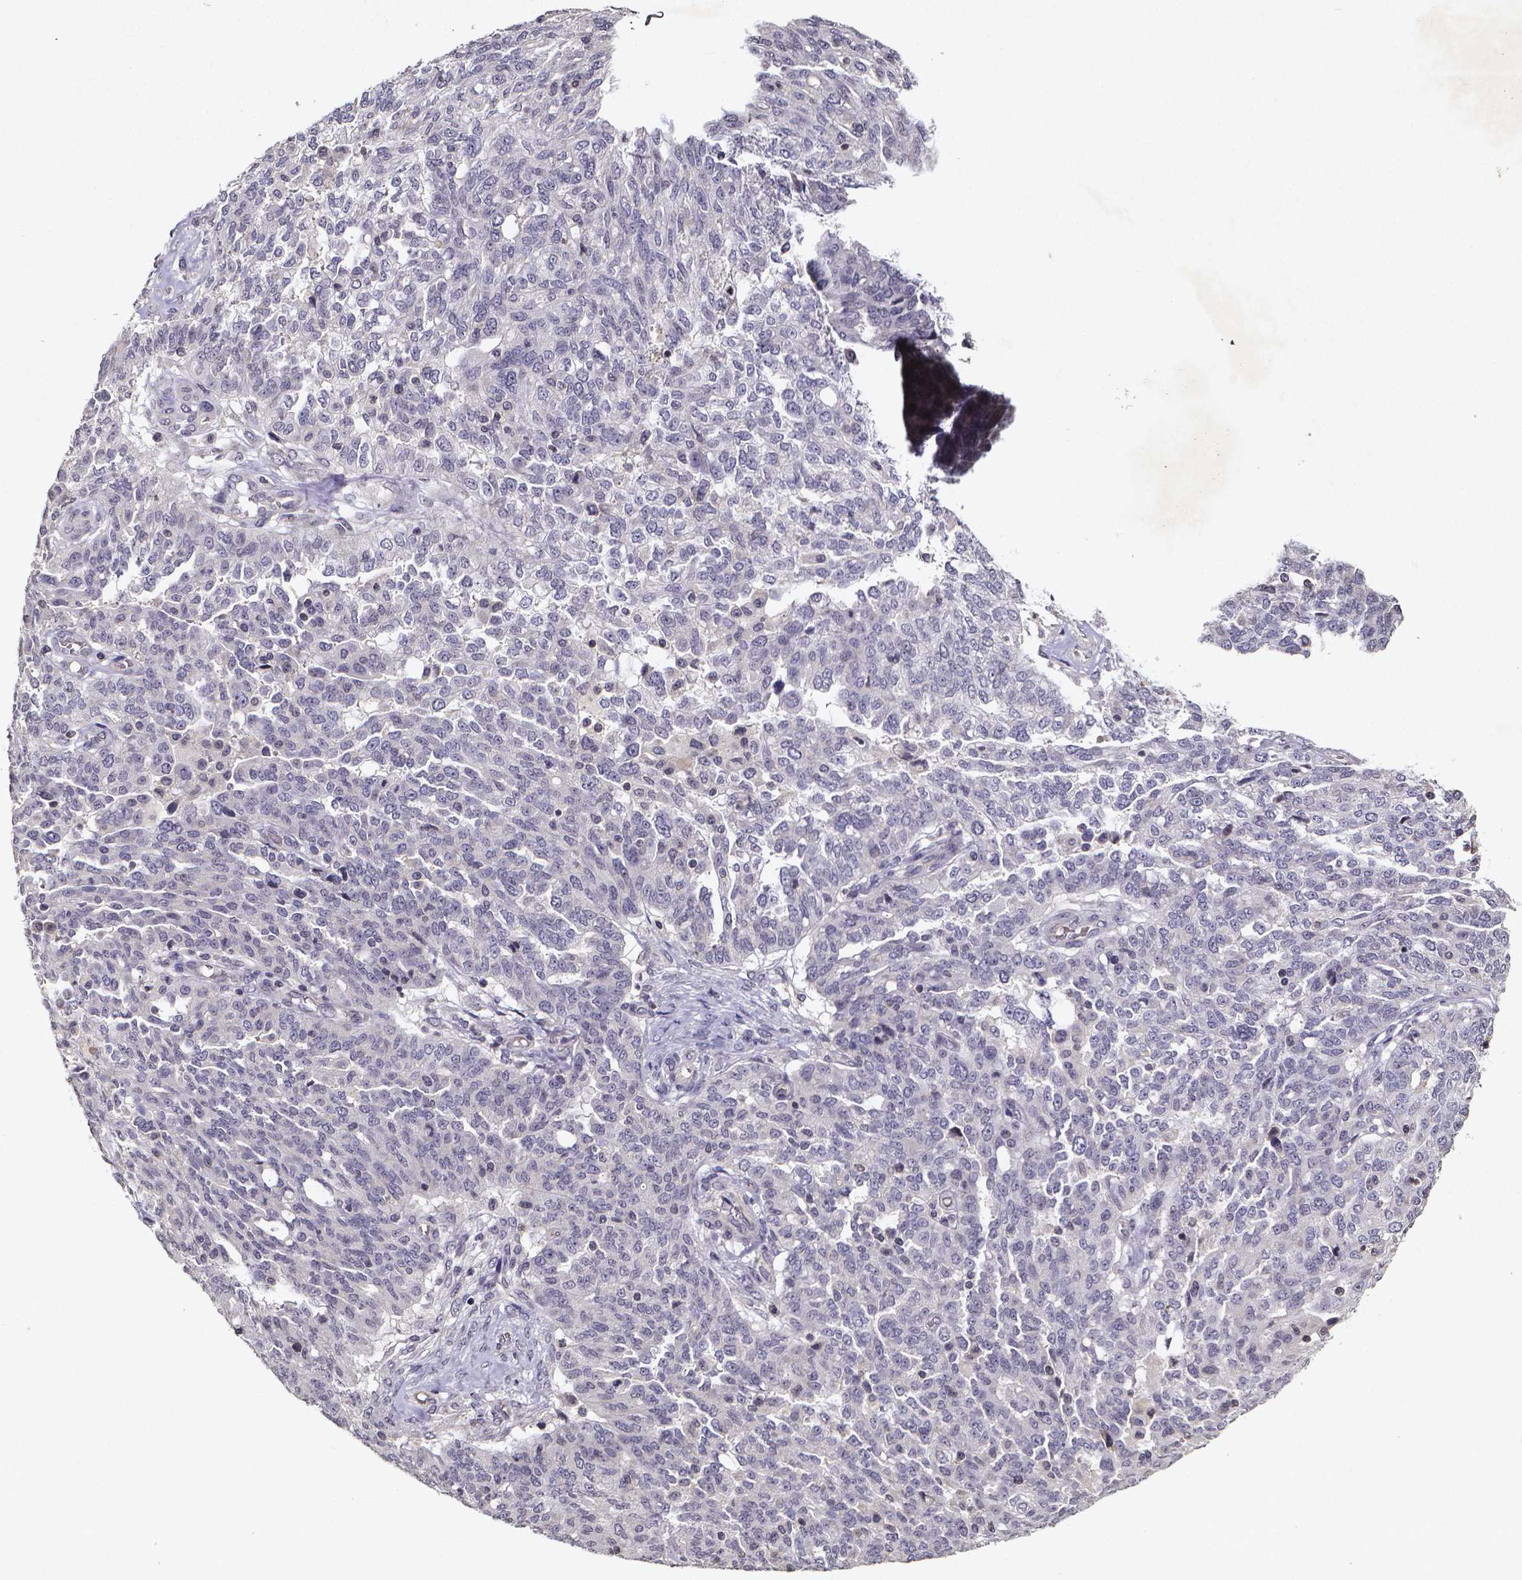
{"staining": {"intensity": "negative", "quantity": "none", "location": "none"}, "tissue": "ovarian cancer", "cell_type": "Tumor cells", "image_type": "cancer", "snomed": [{"axis": "morphology", "description": "Cystadenocarcinoma, serous, NOS"}, {"axis": "topography", "description": "Ovary"}], "caption": "Image shows no significant protein staining in tumor cells of serous cystadenocarcinoma (ovarian). Nuclei are stained in blue.", "gene": "TP73", "patient": {"sex": "female", "age": 67}}